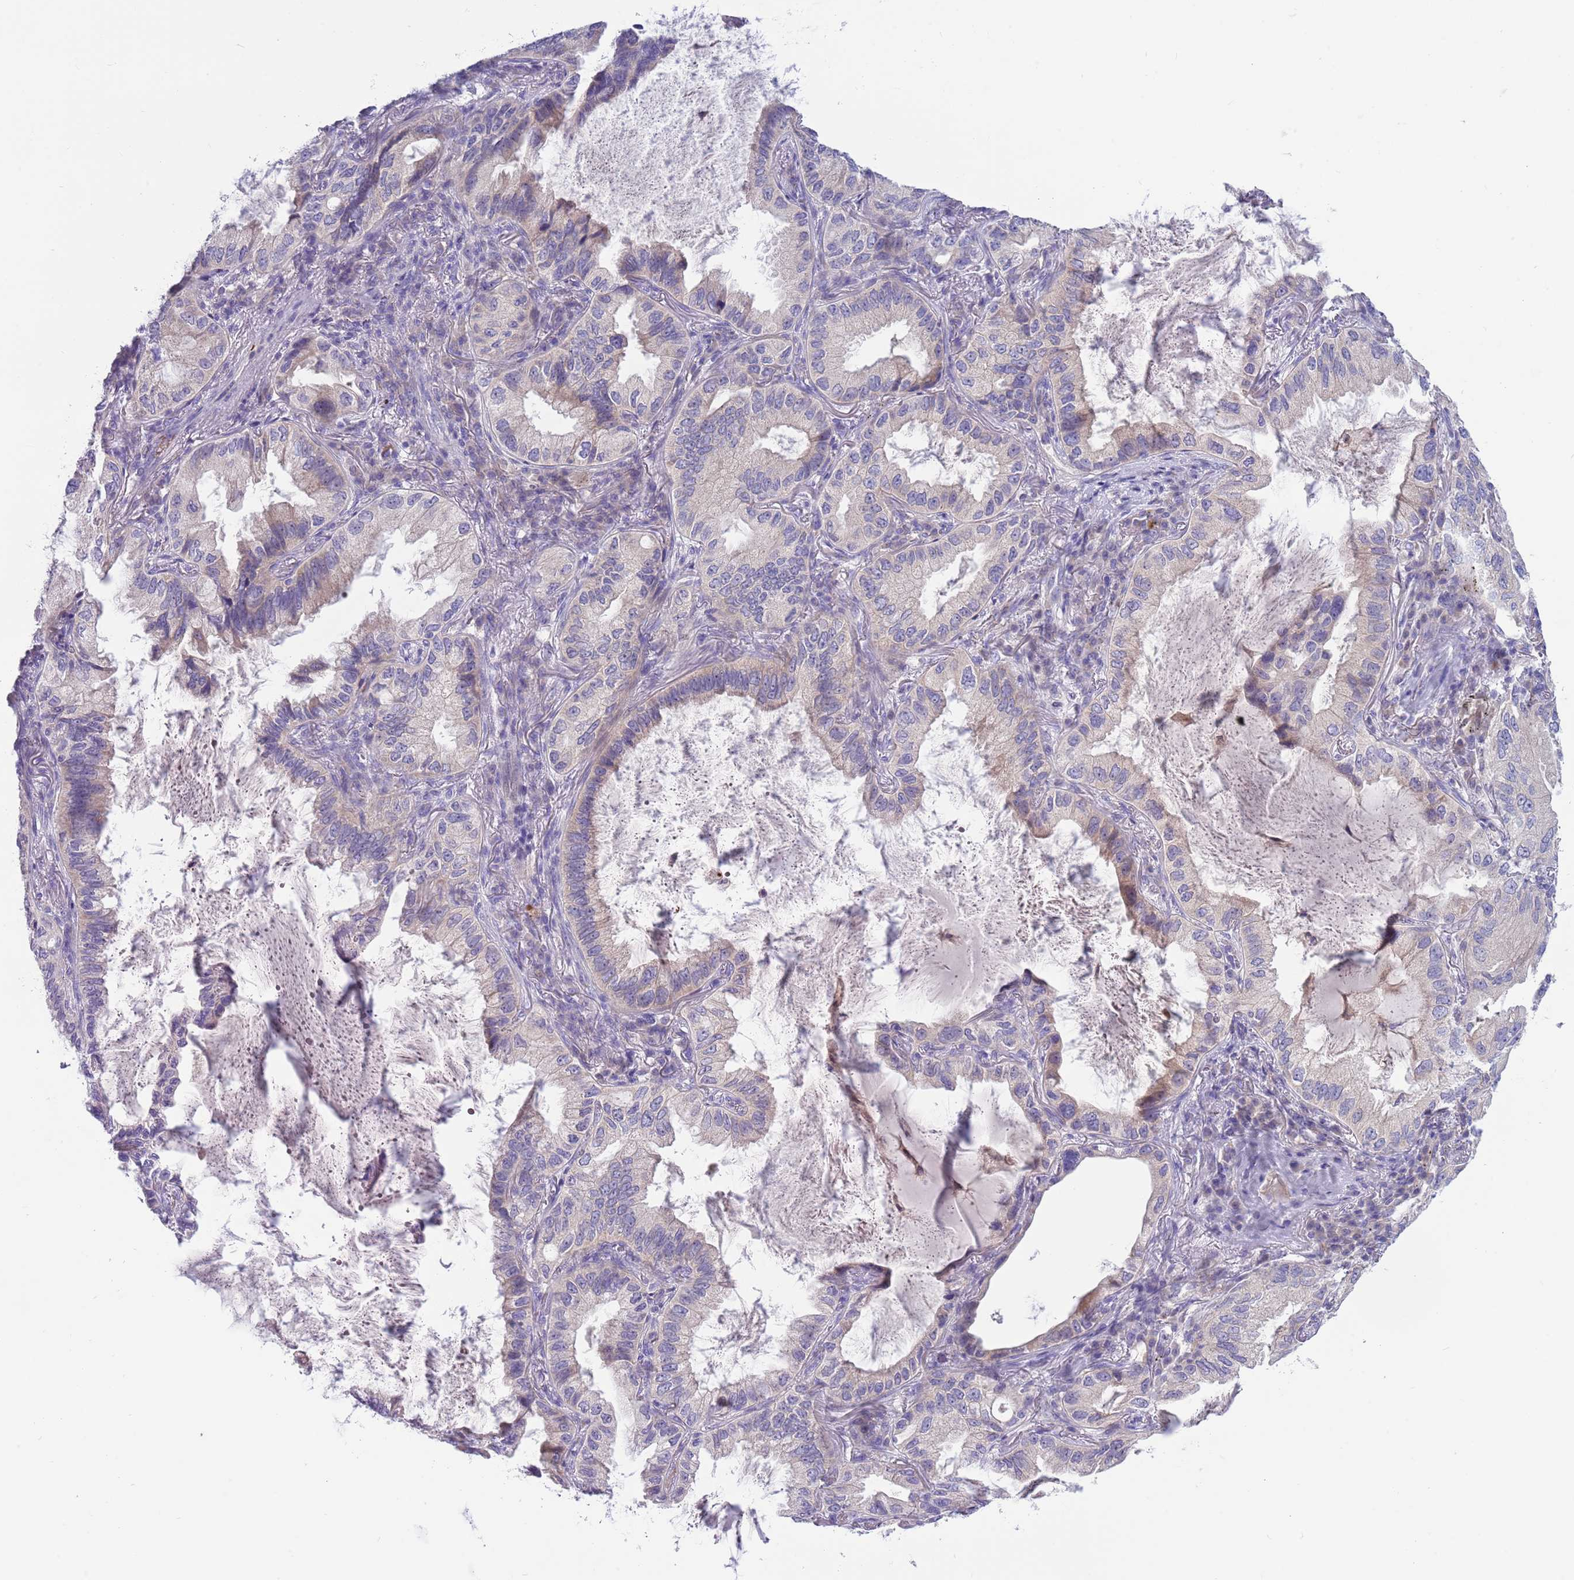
{"staining": {"intensity": "weak", "quantity": "<25%", "location": "cytoplasmic/membranous"}, "tissue": "lung cancer", "cell_type": "Tumor cells", "image_type": "cancer", "snomed": [{"axis": "morphology", "description": "Adenocarcinoma, NOS"}, {"axis": "topography", "description": "Lung"}], "caption": "This photomicrograph is of lung adenocarcinoma stained with immunohistochemistry to label a protein in brown with the nuclei are counter-stained blue. There is no expression in tumor cells. The staining is performed using DAB brown chromogen with nuclei counter-stained in using hematoxylin.", "gene": "DDHD1", "patient": {"sex": "female", "age": 69}}